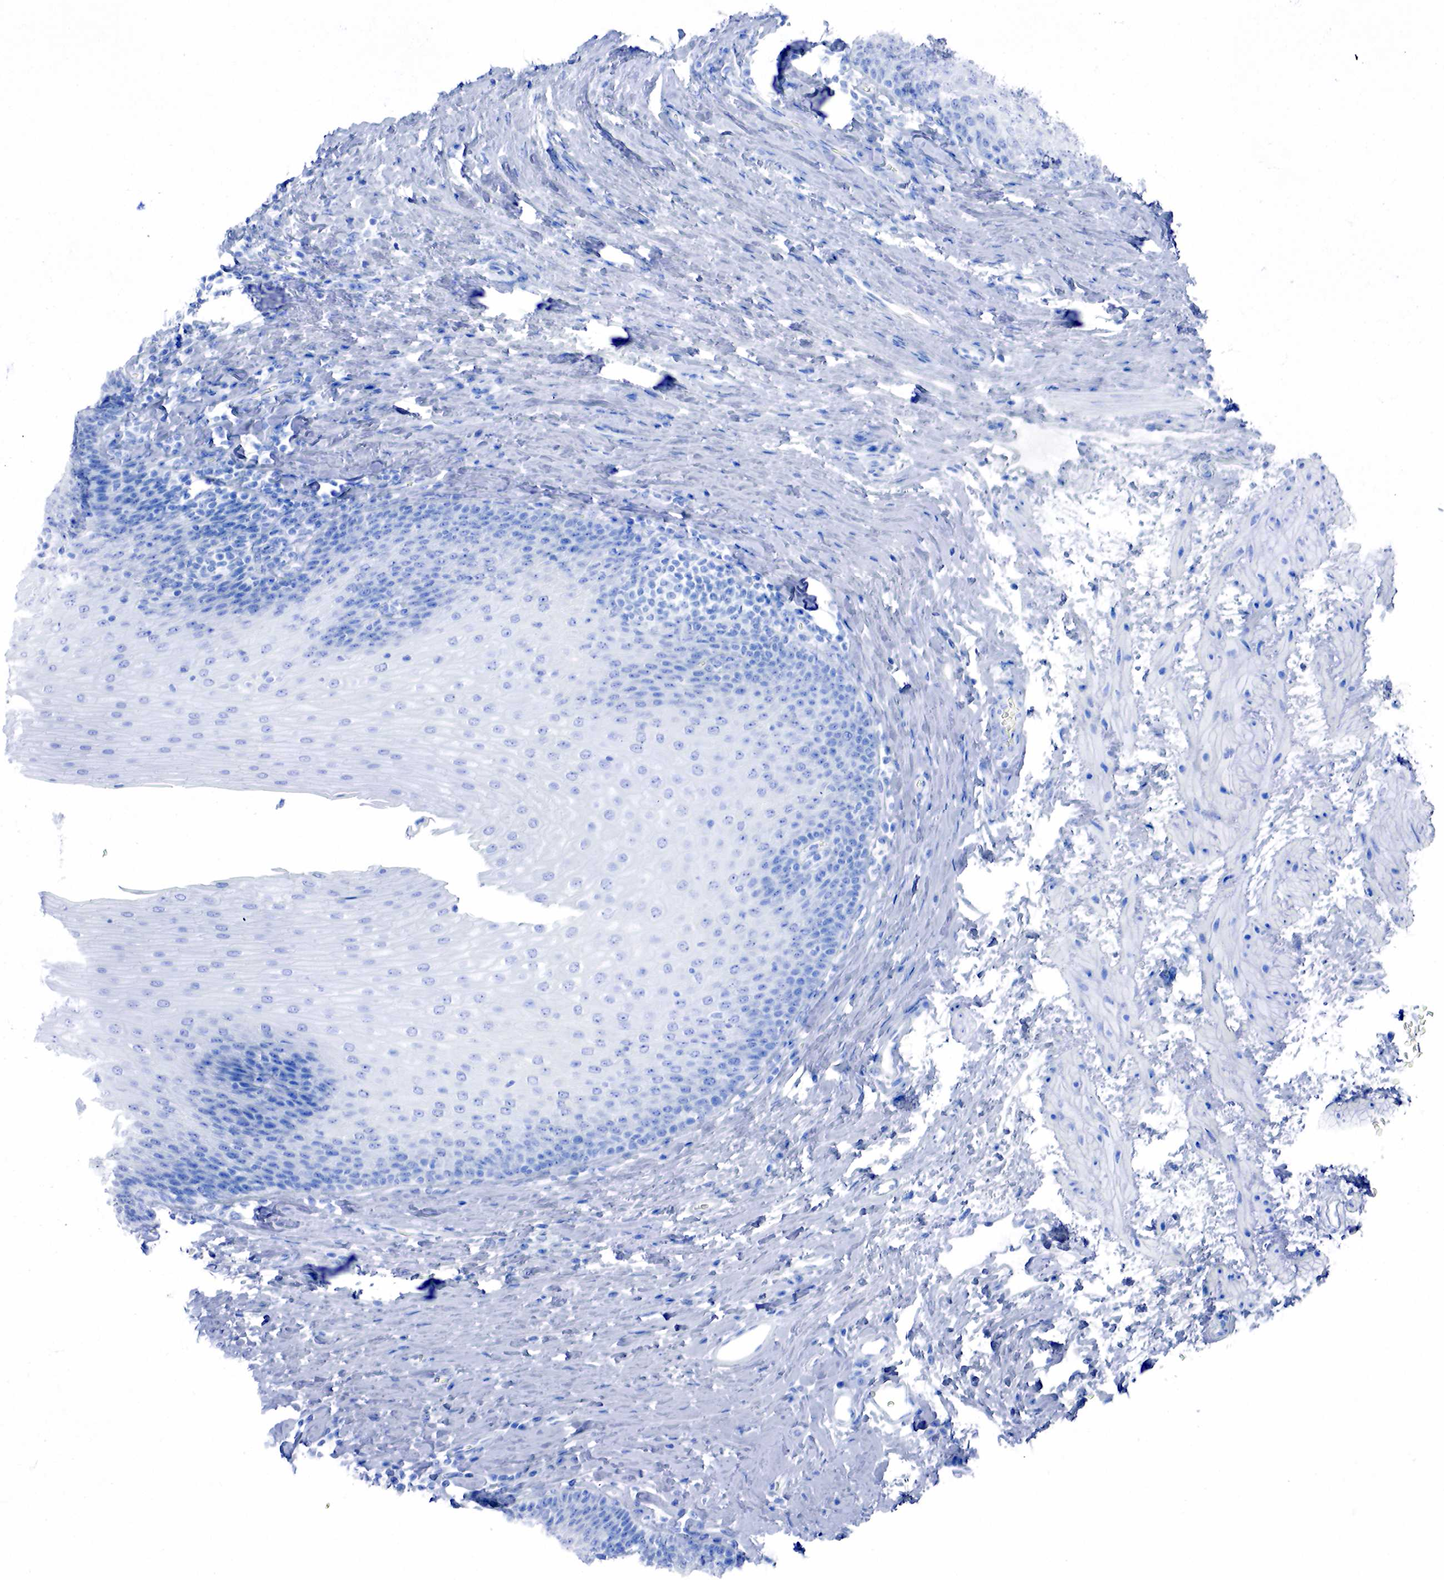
{"staining": {"intensity": "negative", "quantity": "none", "location": "none"}, "tissue": "esophagus", "cell_type": "Squamous epithelial cells", "image_type": "normal", "snomed": [{"axis": "morphology", "description": "Normal tissue, NOS"}, {"axis": "topography", "description": "Esophagus"}], "caption": "There is no significant positivity in squamous epithelial cells of esophagus.", "gene": "PTH", "patient": {"sex": "female", "age": 61}}